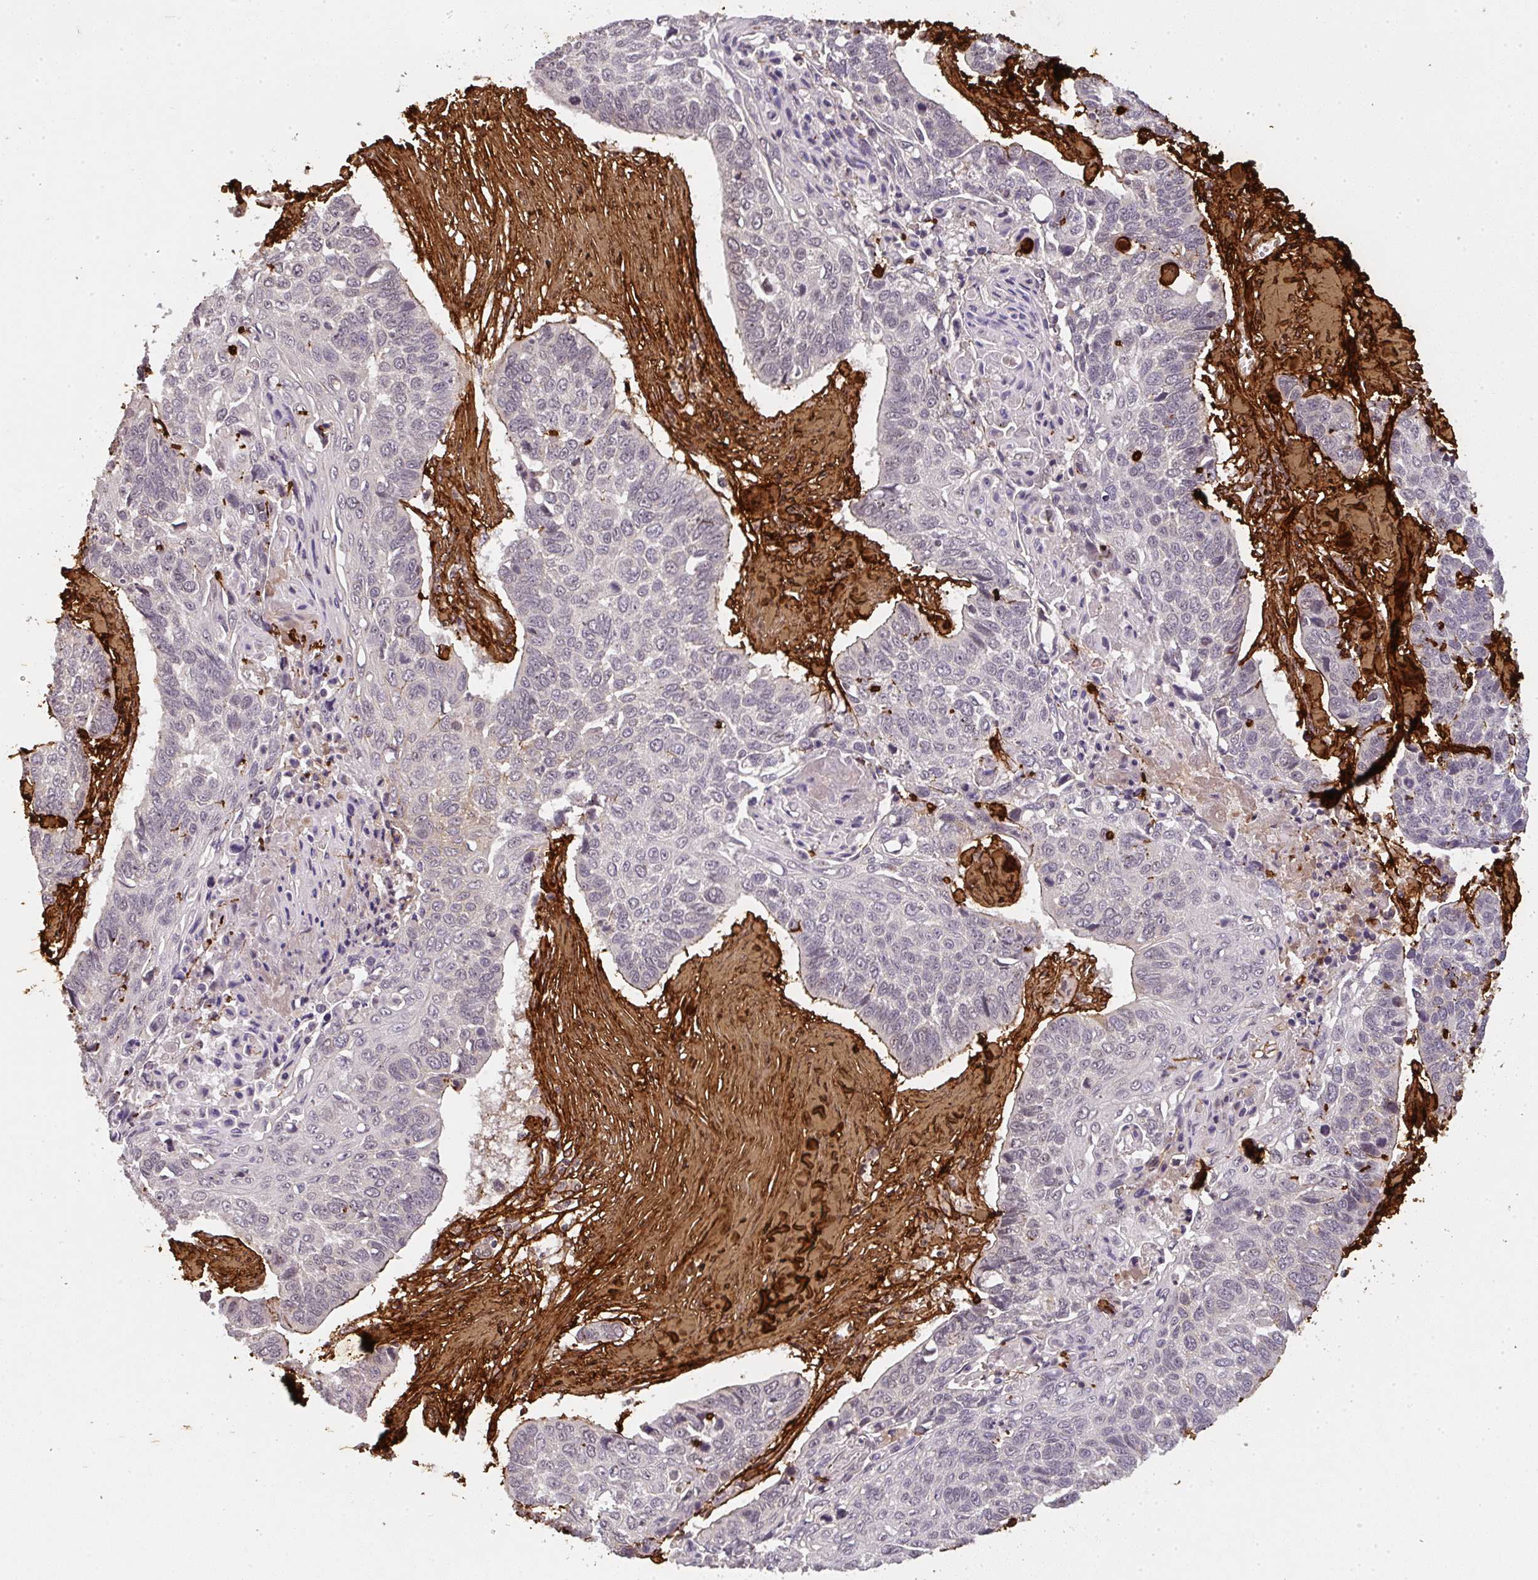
{"staining": {"intensity": "negative", "quantity": "none", "location": "none"}, "tissue": "lung cancer", "cell_type": "Tumor cells", "image_type": "cancer", "snomed": [{"axis": "morphology", "description": "Squamous cell carcinoma, NOS"}, {"axis": "topography", "description": "Lung"}], "caption": "Immunohistochemistry of human lung cancer (squamous cell carcinoma) shows no expression in tumor cells.", "gene": "COL3A1", "patient": {"sex": "male", "age": 62}}